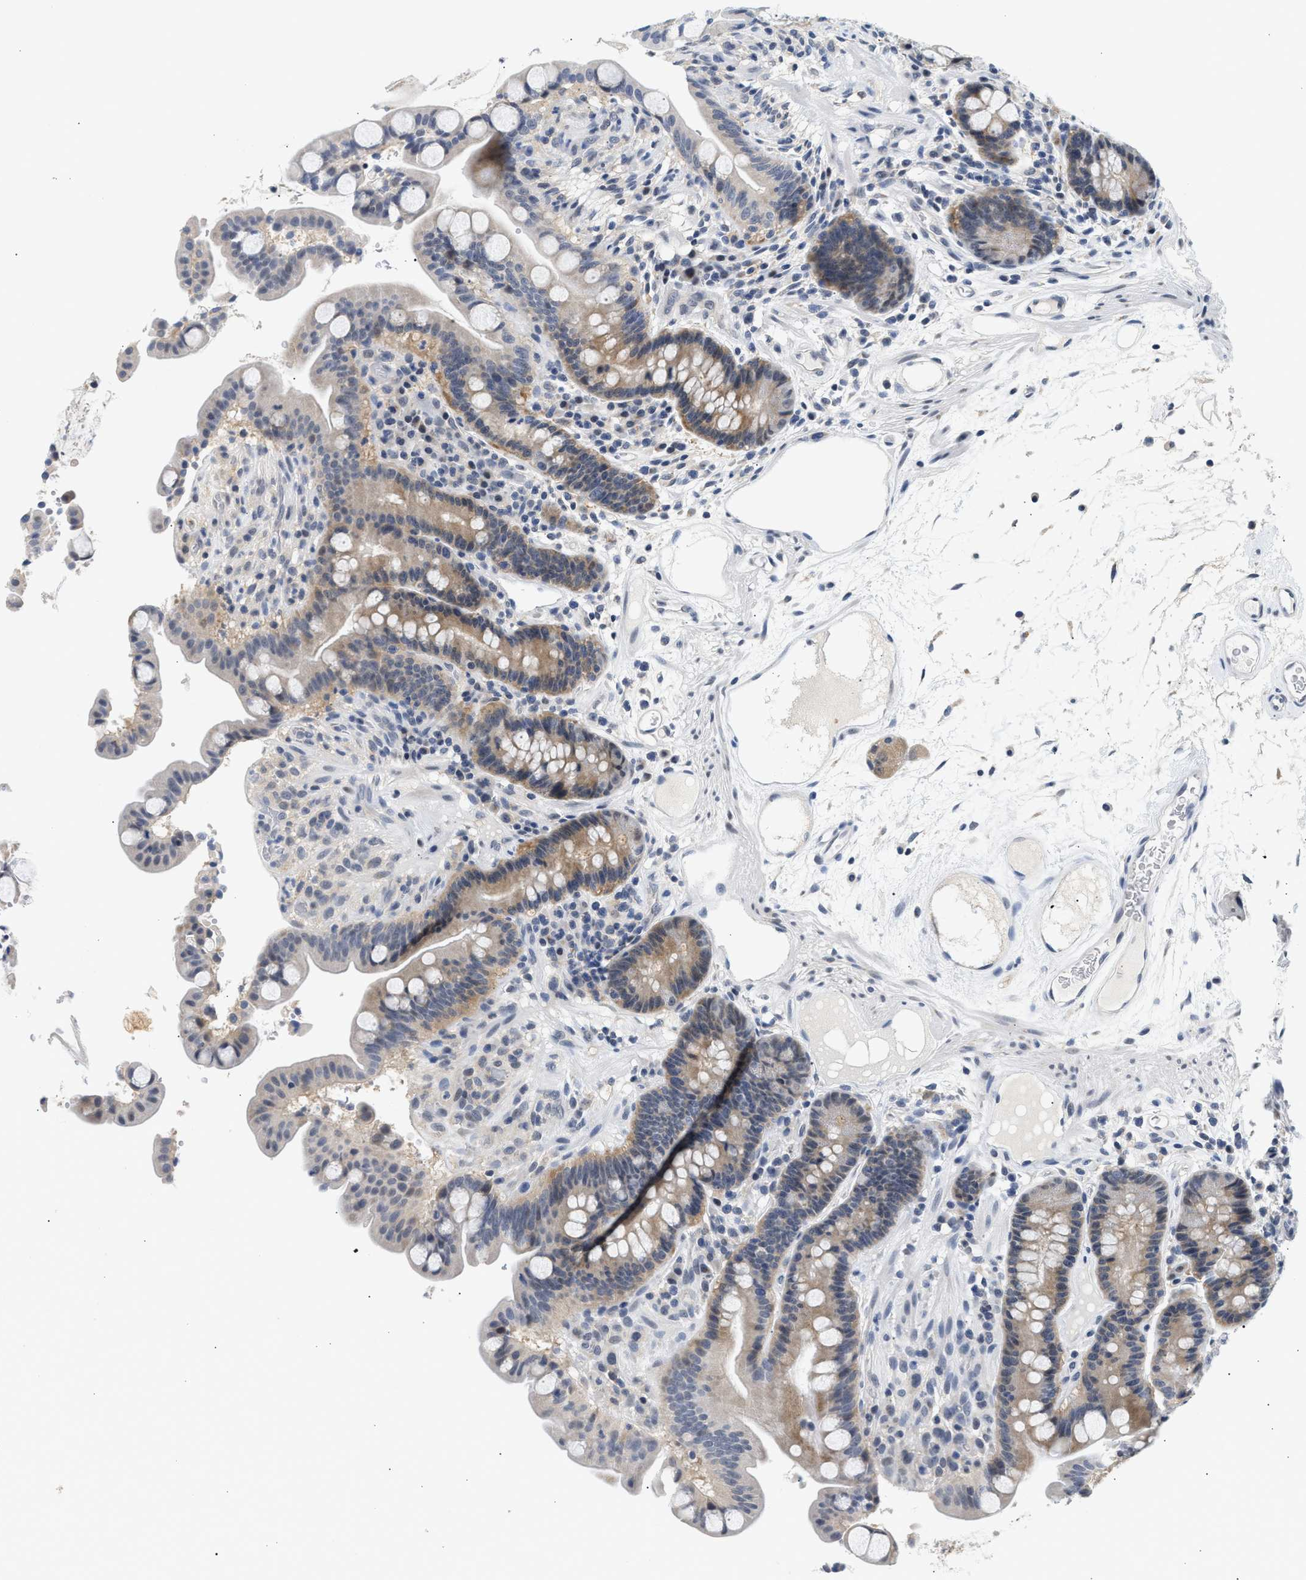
{"staining": {"intensity": "negative", "quantity": "none", "location": "none"}, "tissue": "colon", "cell_type": "Endothelial cells", "image_type": "normal", "snomed": [{"axis": "morphology", "description": "Normal tissue, NOS"}, {"axis": "topography", "description": "Colon"}], "caption": "This is a image of IHC staining of benign colon, which shows no expression in endothelial cells.", "gene": "PPM1L", "patient": {"sex": "male", "age": 73}}